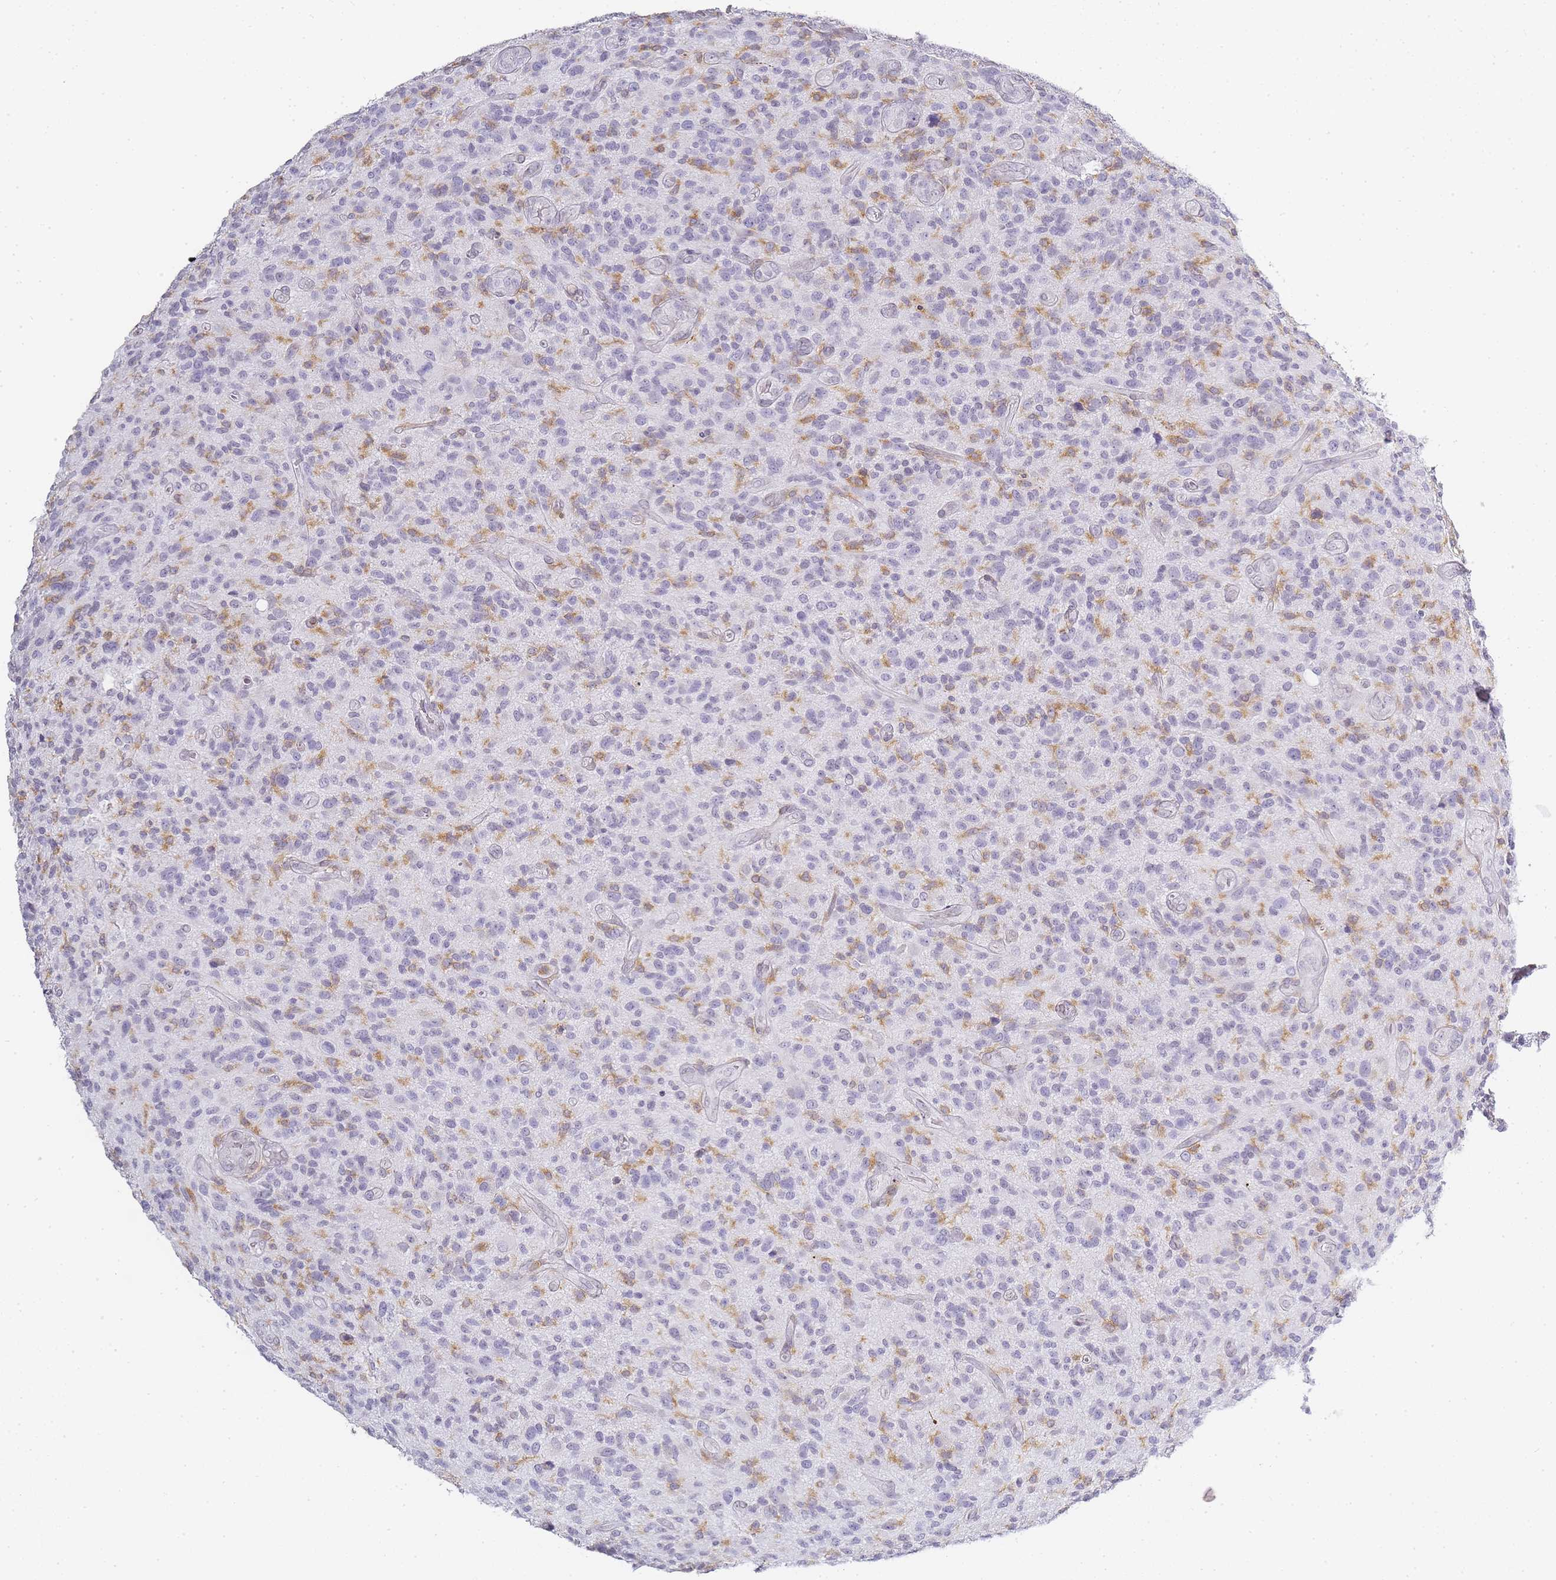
{"staining": {"intensity": "negative", "quantity": "none", "location": "none"}, "tissue": "glioma", "cell_type": "Tumor cells", "image_type": "cancer", "snomed": [{"axis": "morphology", "description": "Glioma, malignant, High grade"}, {"axis": "topography", "description": "Brain"}], "caption": "This is a histopathology image of immunohistochemistry (IHC) staining of glioma, which shows no staining in tumor cells. (DAB (3,3'-diaminobenzidine) immunohistochemistry (IHC) visualized using brightfield microscopy, high magnification).", "gene": "JAKMIP1", "patient": {"sex": "male", "age": 47}}